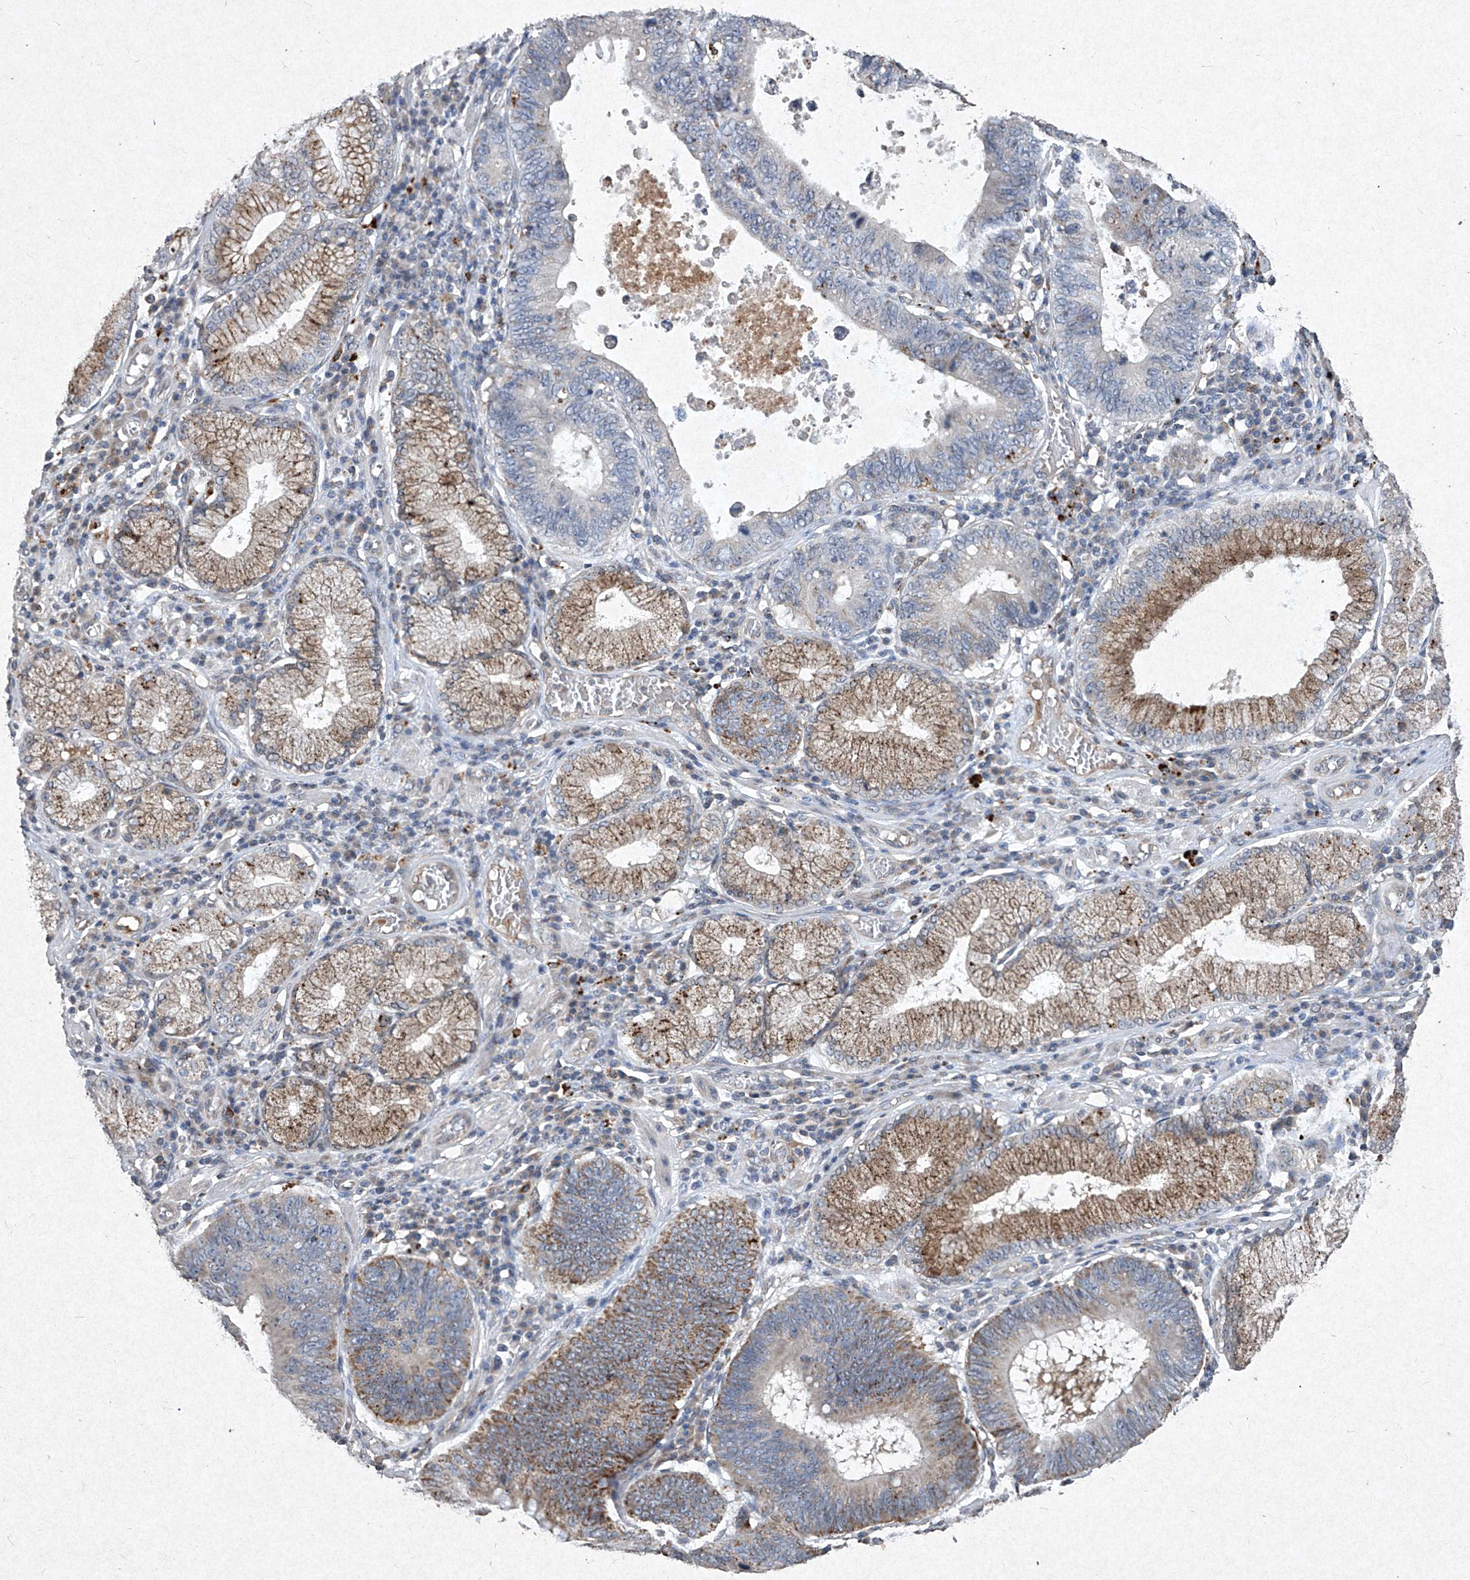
{"staining": {"intensity": "moderate", "quantity": "25%-75%", "location": "cytoplasmic/membranous"}, "tissue": "stomach cancer", "cell_type": "Tumor cells", "image_type": "cancer", "snomed": [{"axis": "morphology", "description": "Adenocarcinoma, NOS"}, {"axis": "topography", "description": "Stomach"}], "caption": "A photomicrograph showing moderate cytoplasmic/membranous expression in approximately 25%-75% of tumor cells in stomach cancer (adenocarcinoma), as visualized by brown immunohistochemical staining.", "gene": "MED16", "patient": {"sex": "male", "age": 59}}